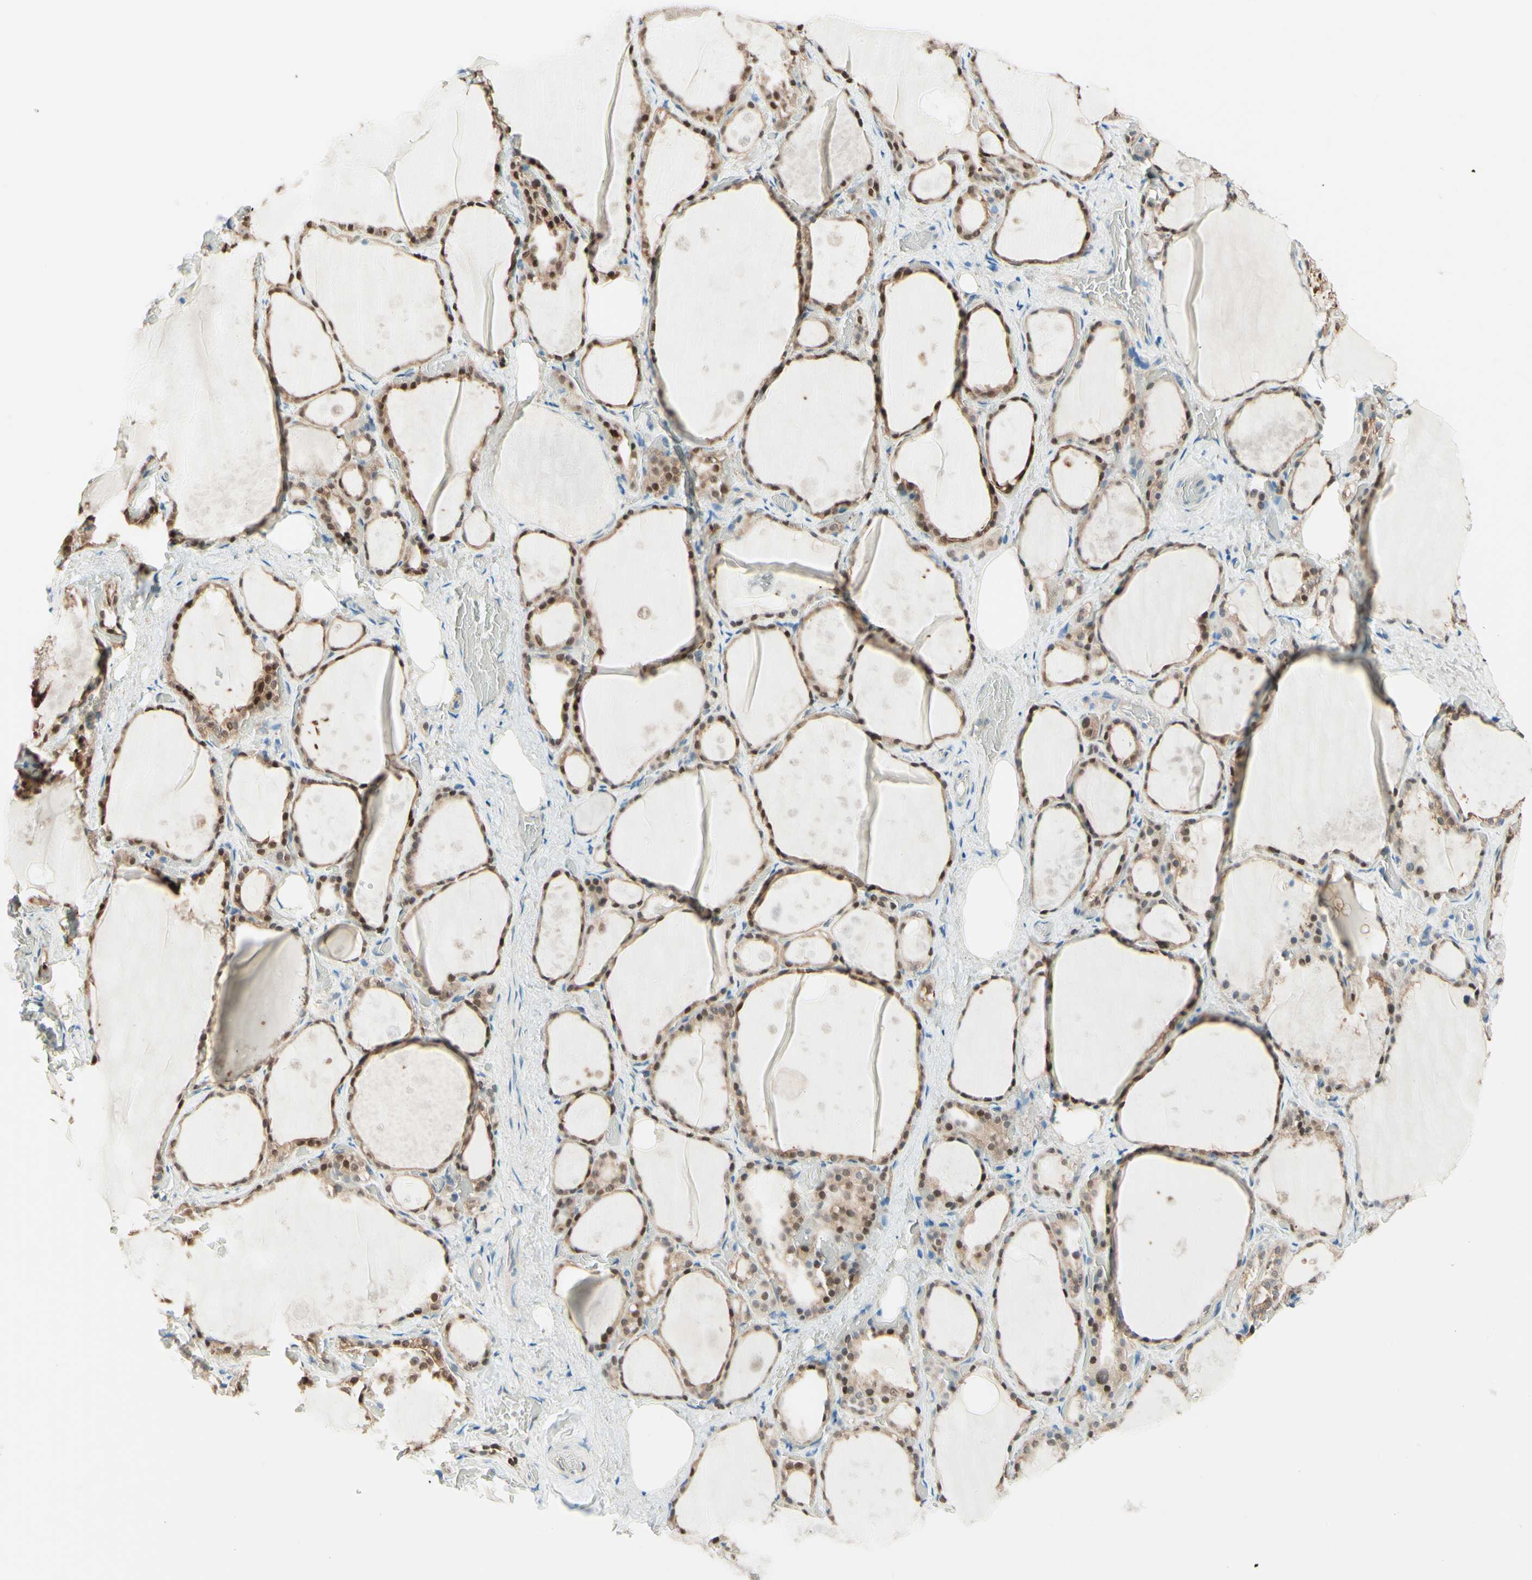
{"staining": {"intensity": "moderate", "quantity": ">75%", "location": "cytoplasmic/membranous,nuclear"}, "tissue": "thyroid gland", "cell_type": "Glandular cells", "image_type": "normal", "snomed": [{"axis": "morphology", "description": "Normal tissue, NOS"}, {"axis": "topography", "description": "Thyroid gland"}], "caption": "Immunohistochemical staining of benign human thyroid gland displays >75% levels of moderate cytoplasmic/membranous,nuclear protein expression in about >75% of glandular cells. Nuclei are stained in blue.", "gene": "UPK3B", "patient": {"sex": "male", "age": 61}}